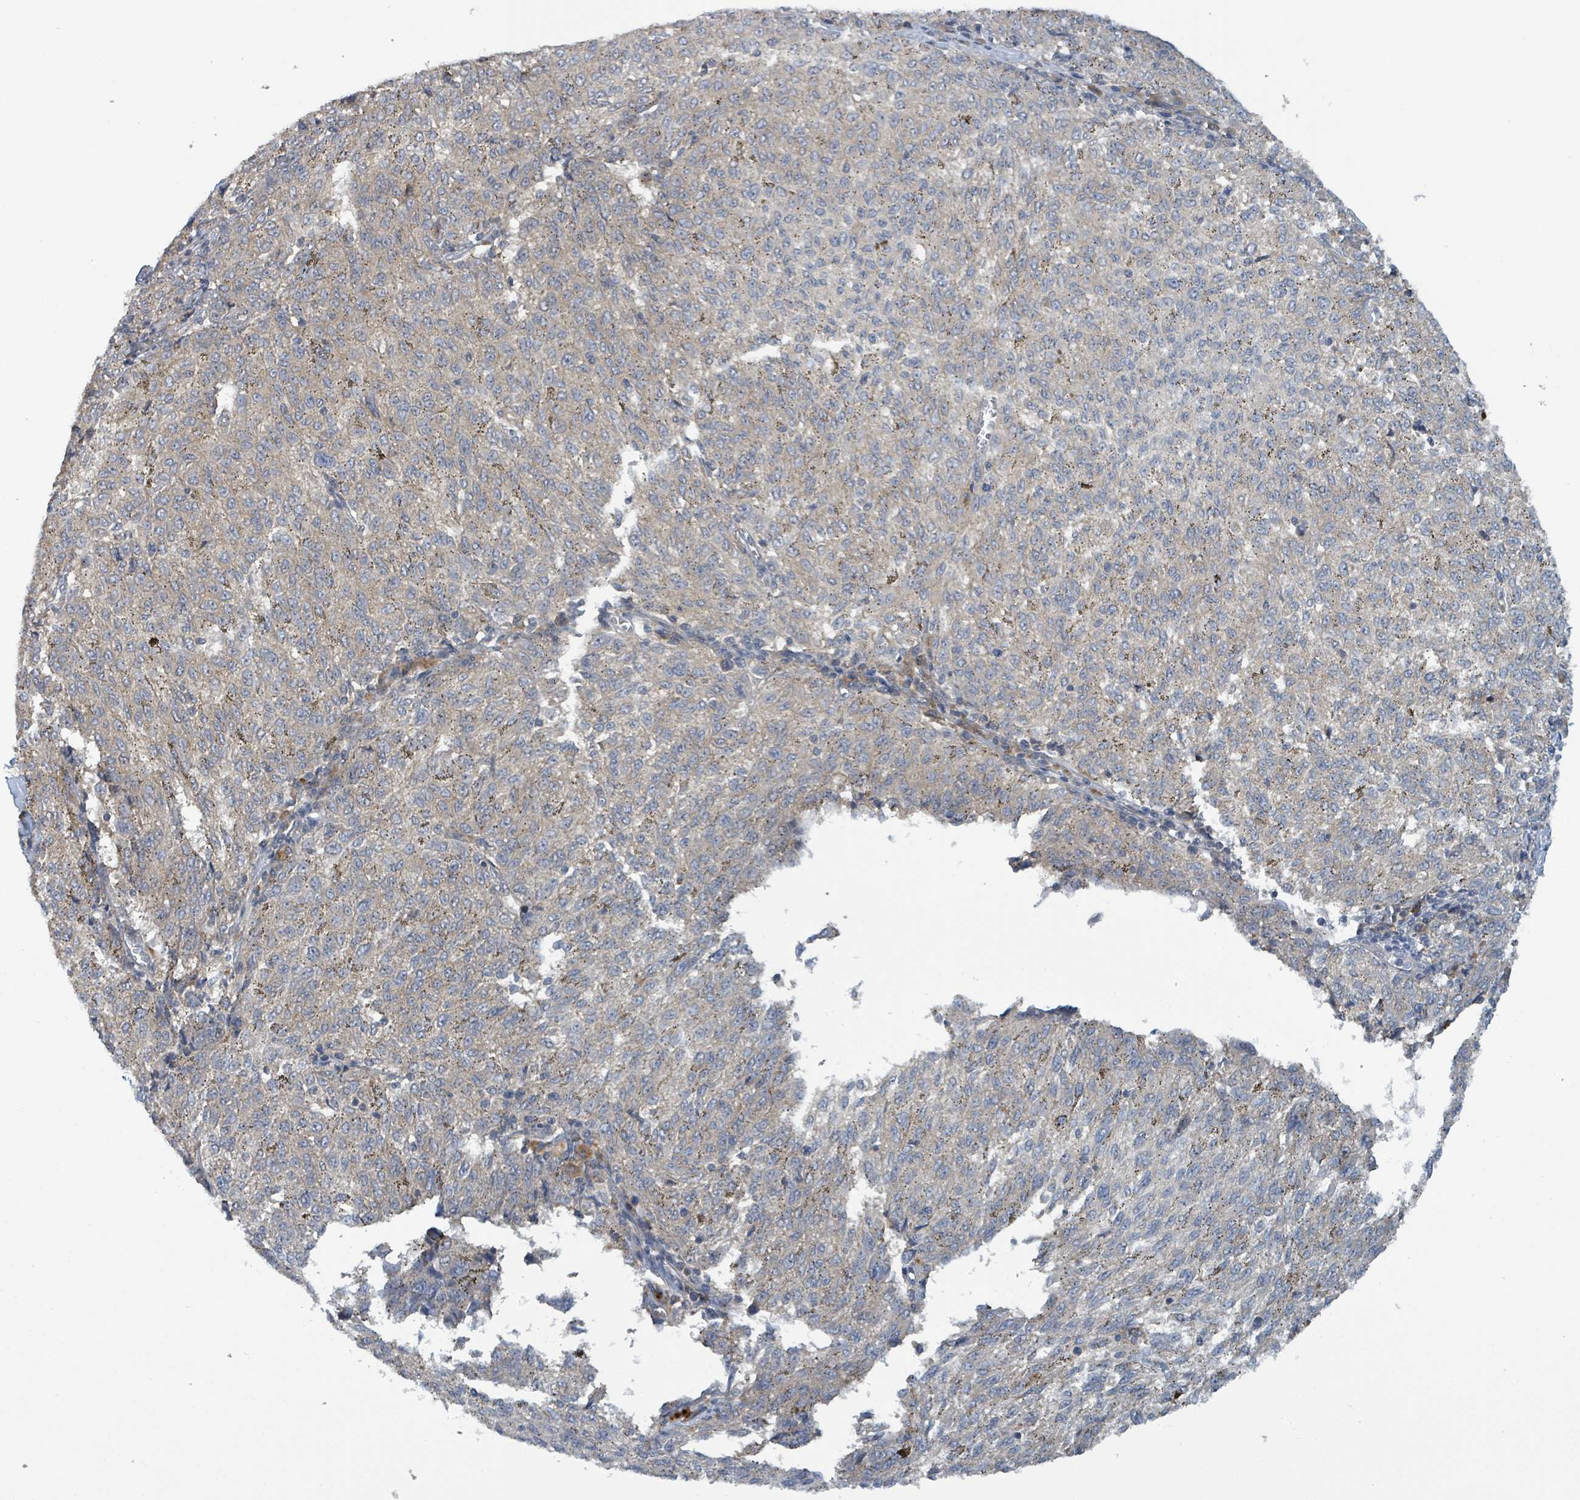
{"staining": {"intensity": "weak", "quantity": "25%-75%", "location": "cytoplasmic/membranous"}, "tissue": "melanoma", "cell_type": "Tumor cells", "image_type": "cancer", "snomed": [{"axis": "morphology", "description": "Malignant melanoma, NOS"}, {"axis": "topography", "description": "Skin"}], "caption": "Protein expression analysis of human malignant melanoma reveals weak cytoplasmic/membranous expression in about 25%-75% of tumor cells.", "gene": "CCDC121", "patient": {"sex": "female", "age": 72}}